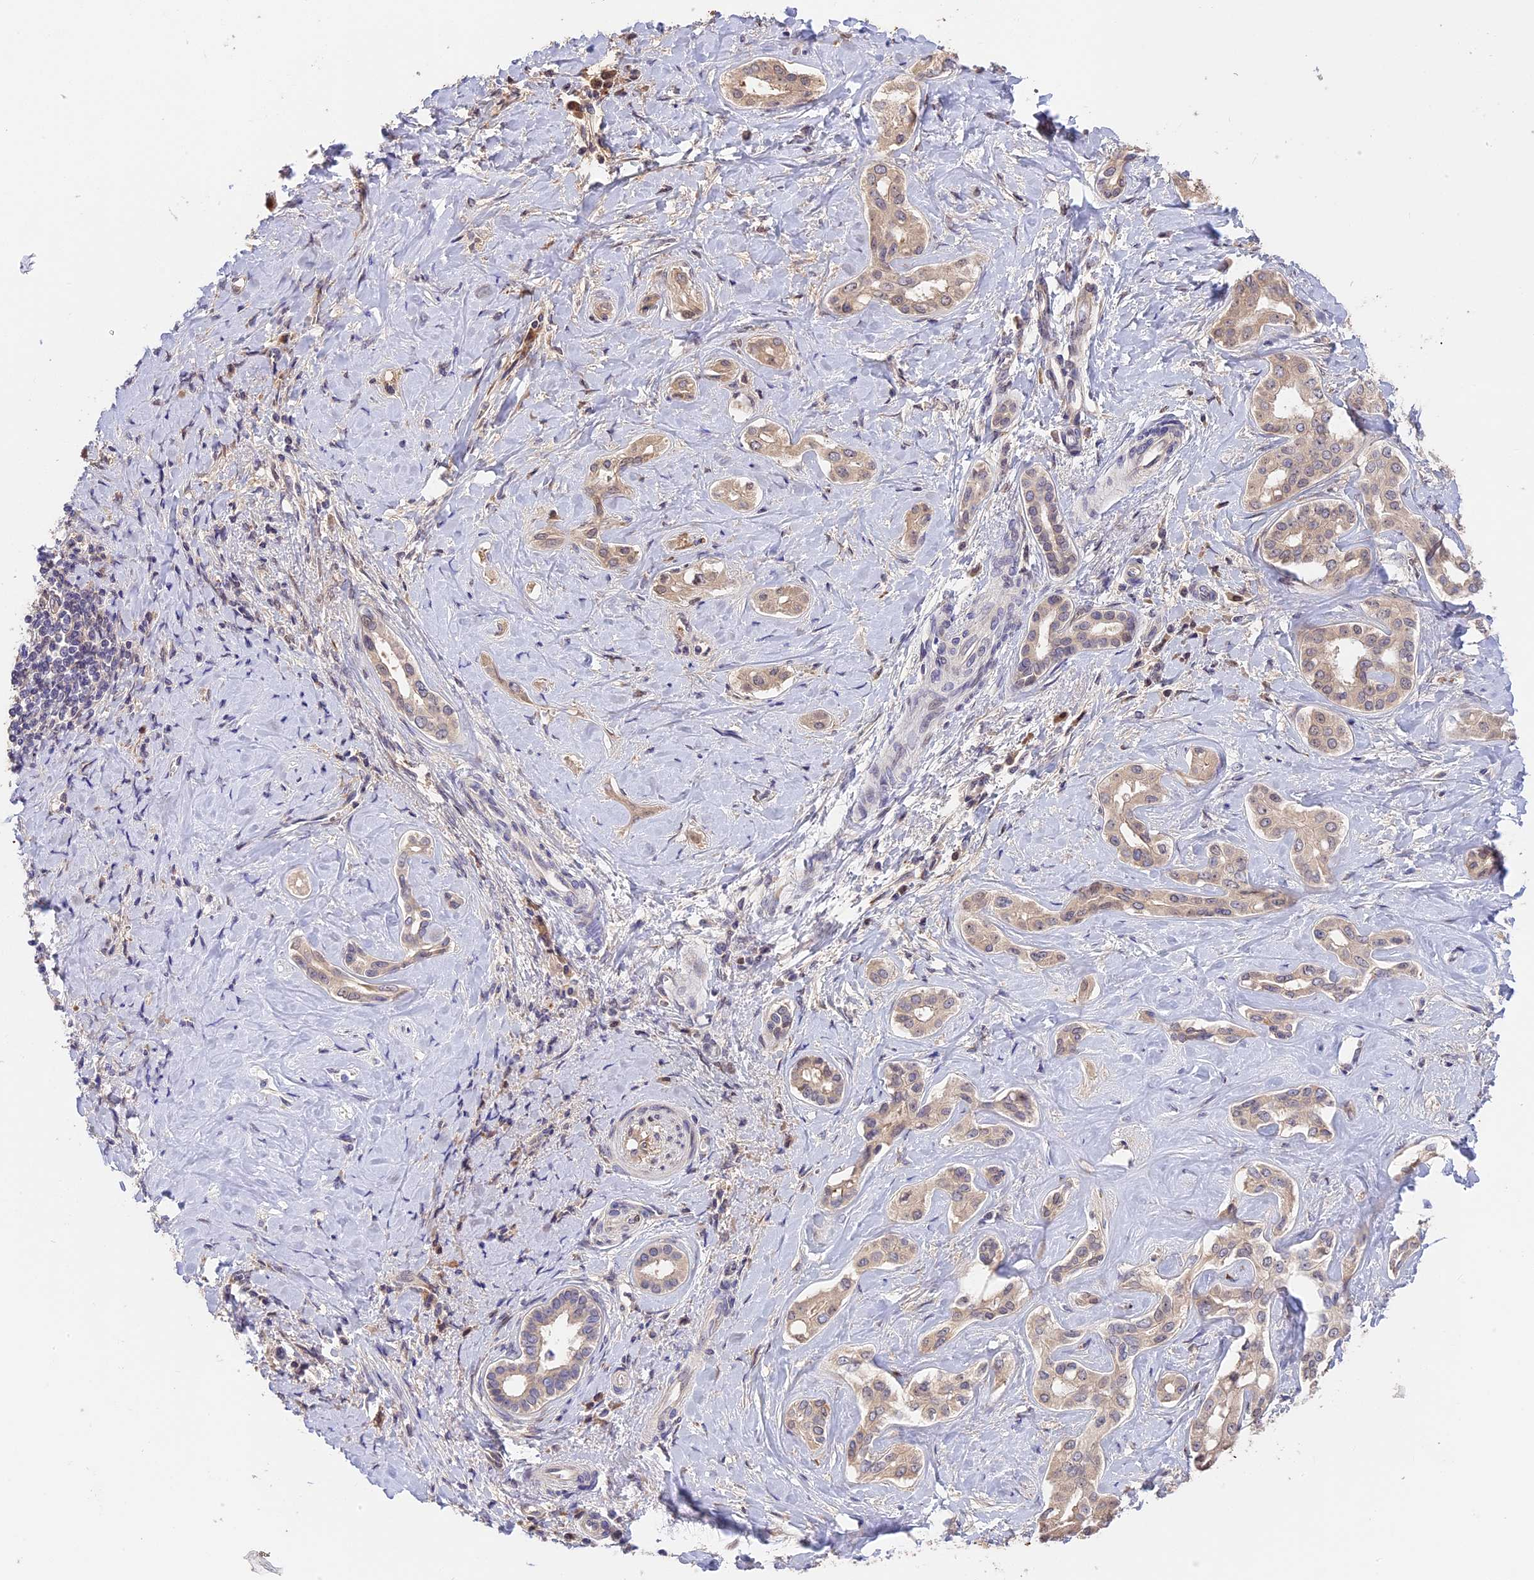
{"staining": {"intensity": "weak", "quantity": "25%-75%", "location": "cytoplasmic/membranous"}, "tissue": "liver cancer", "cell_type": "Tumor cells", "image_type": "cancer", "snomed": [{"axis": "morphology", "description": "Cholangiocarcinoma"}, {"axis": "topography", "description": "Liver"}], "caption": "Liver cholangiocarcinoma stained with DAB IHC exhibits low levels of weak cytoplasmic/membranous staining in about 25%-75% of tumor cells. (Stains: DAB in brown, nuclei in blue, Microscopy: brightfield microscopy at high magnification).", "gene": "BSCL2", "patient": {"sex": "female", "age": 77}}